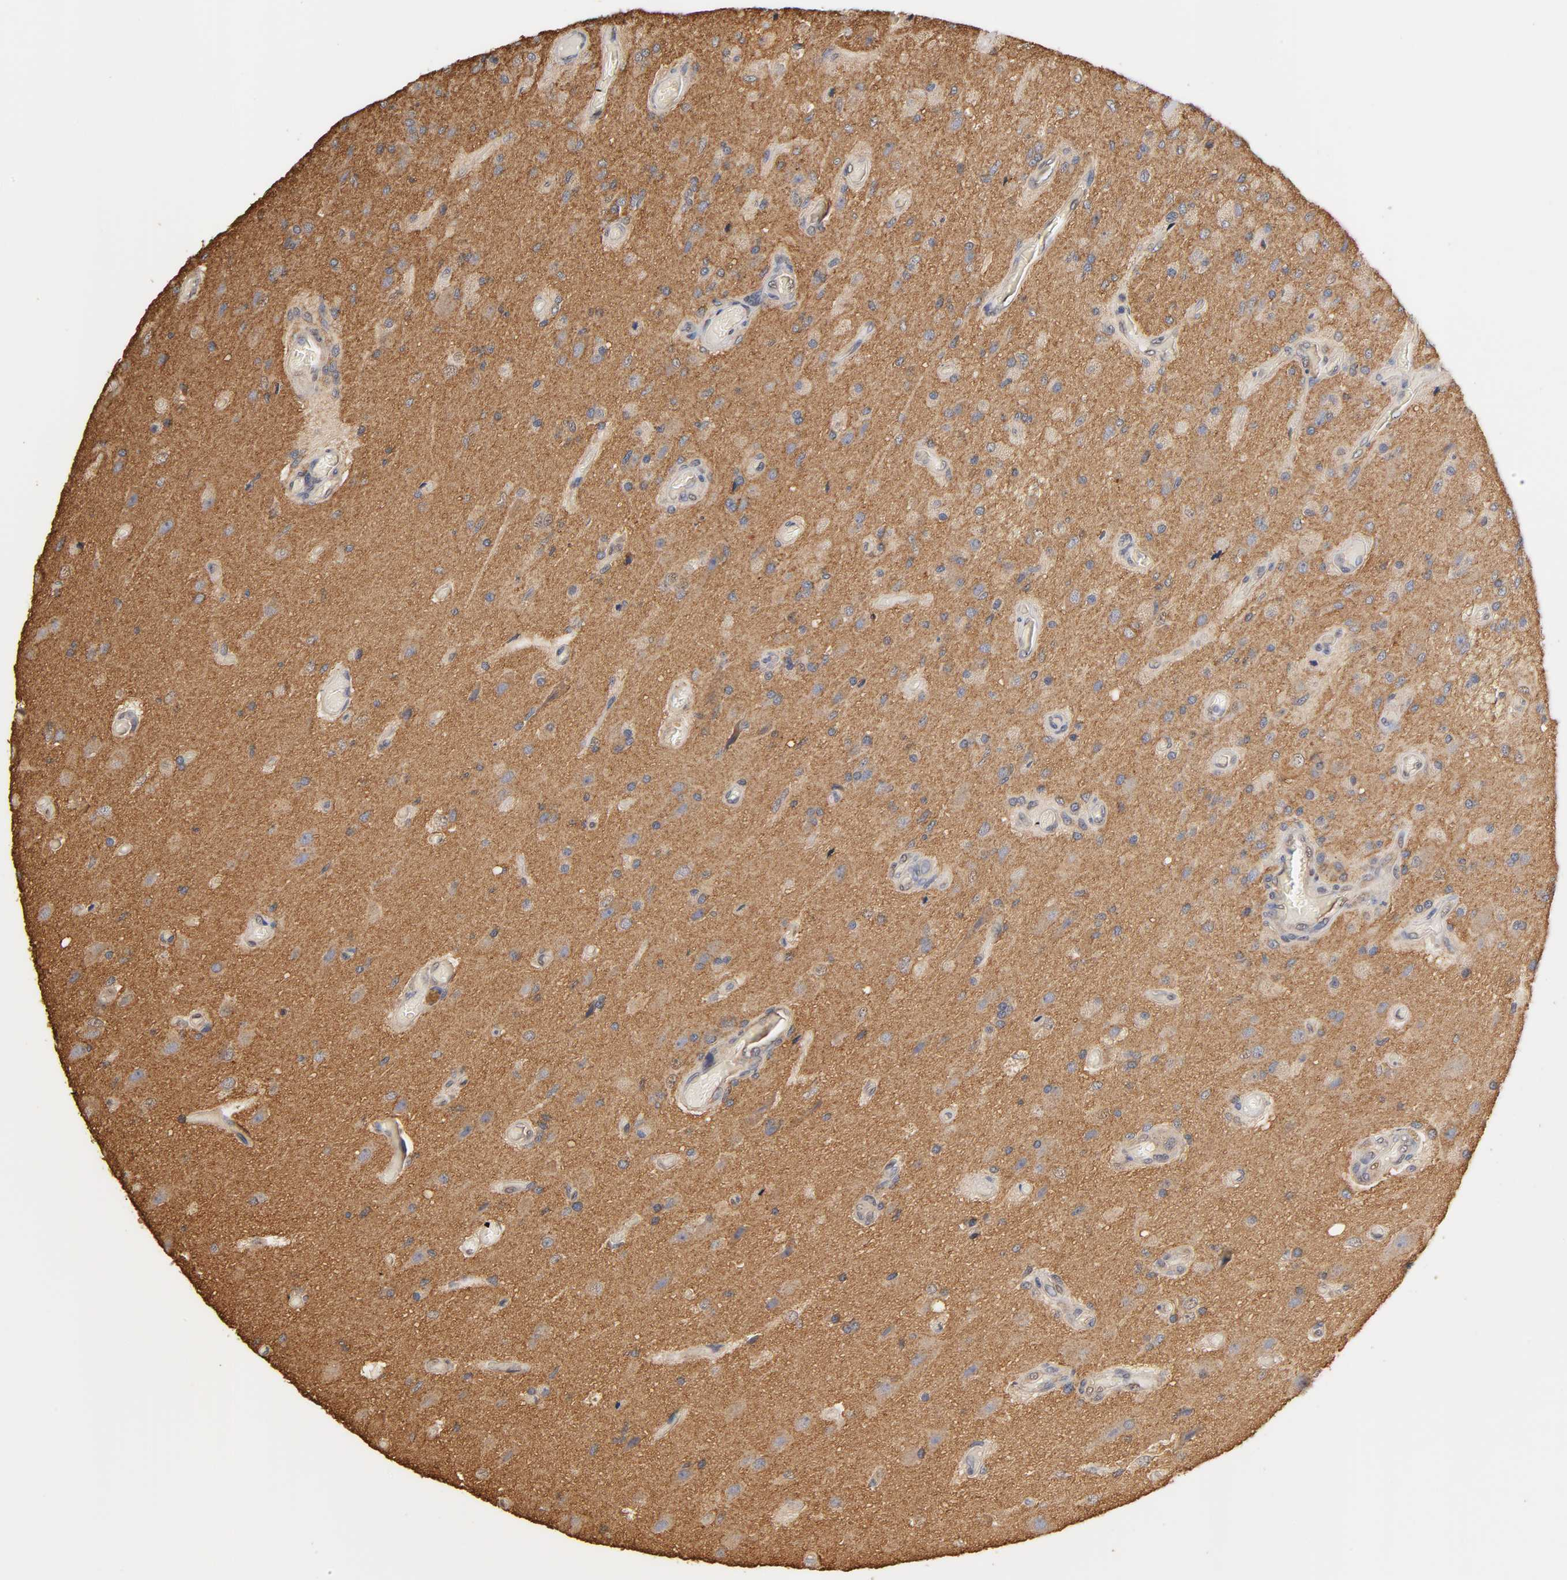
{"staining": {"intensity": "moderate", "quantity": "25%-75%", "location": "cytoplasmic/membranous"}, "tissue": "glioma", "cell_type": "Tumor cells", "image_type": "cancer", "snomed": [{"axis": "morphology", "description": "Normal tissue, NOS"}, {"axis": "morphology", "description": "Glioma, malignant, High grade"}, {"axis": "topography", "description": "Cerebral cortex"}], "caption": "High-grade glioma (malignant) tissue displays moderate cytoplasmic/membranous expression in about 25%-75% of tumor cells, visualized by immunohistochemistry. The protein is shown in brown color, while the nuclei are stained blue.", "gene": "PKN1", "patient": {"sex": "male", "age": 77}}